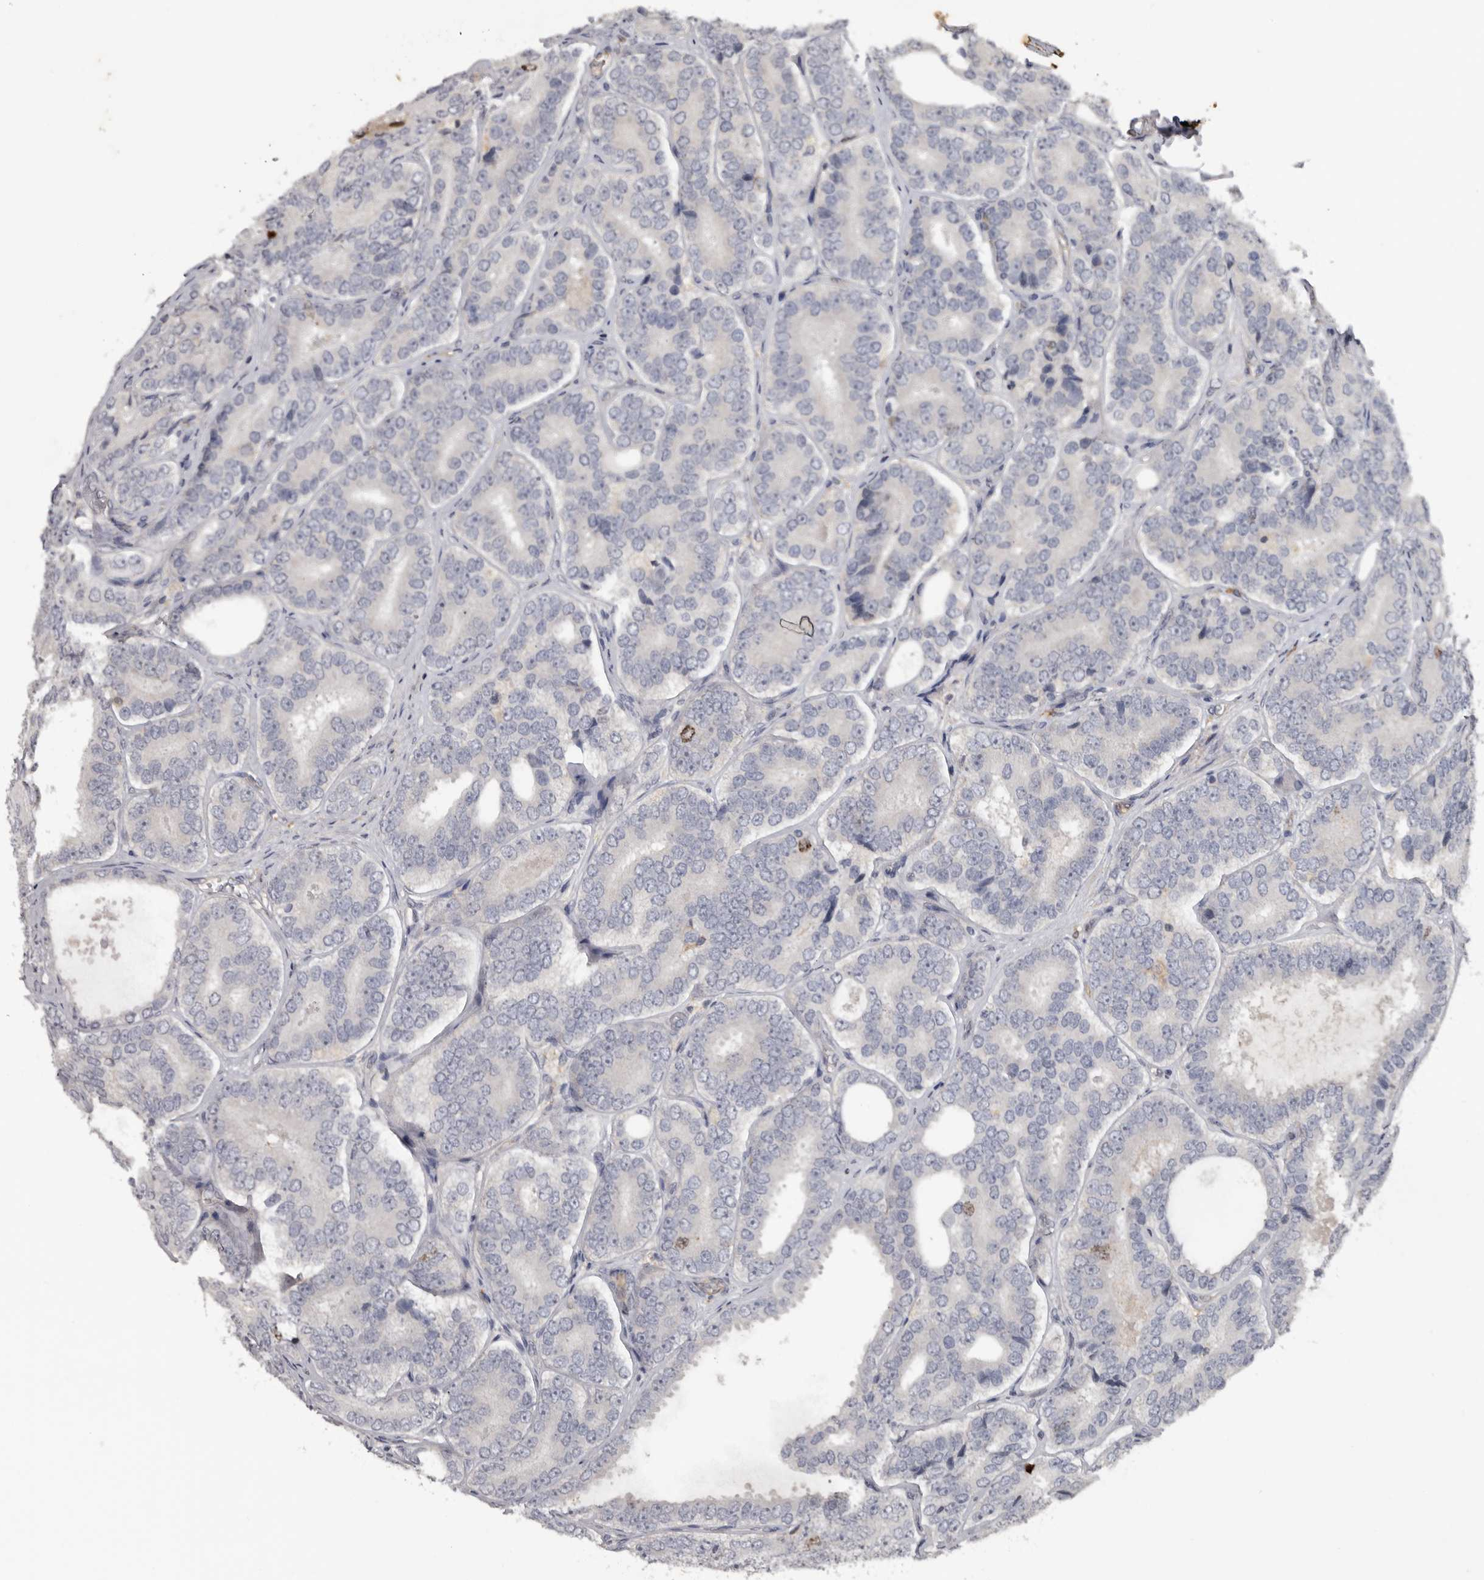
{"staining": {"intensity": "moderate", "quantity": "<25%", "location": "nuclear"}, "tissue": "prostate cancer", "cell_type": "Tumor cells", "image_type": "cancer", "snomed": [{"axis": "morphology", "description": "Adenocarcinoma, High grade"}, {"axis": "topography", "description": "Prostate"}], "caption": "Prostate cancer tissue shows moderate nuclear staining in about <25% of tumor cells, visualized by immunohistochemistry.", "gene": "CDCA8", "patient": {"sex": "male", "age": 56}}